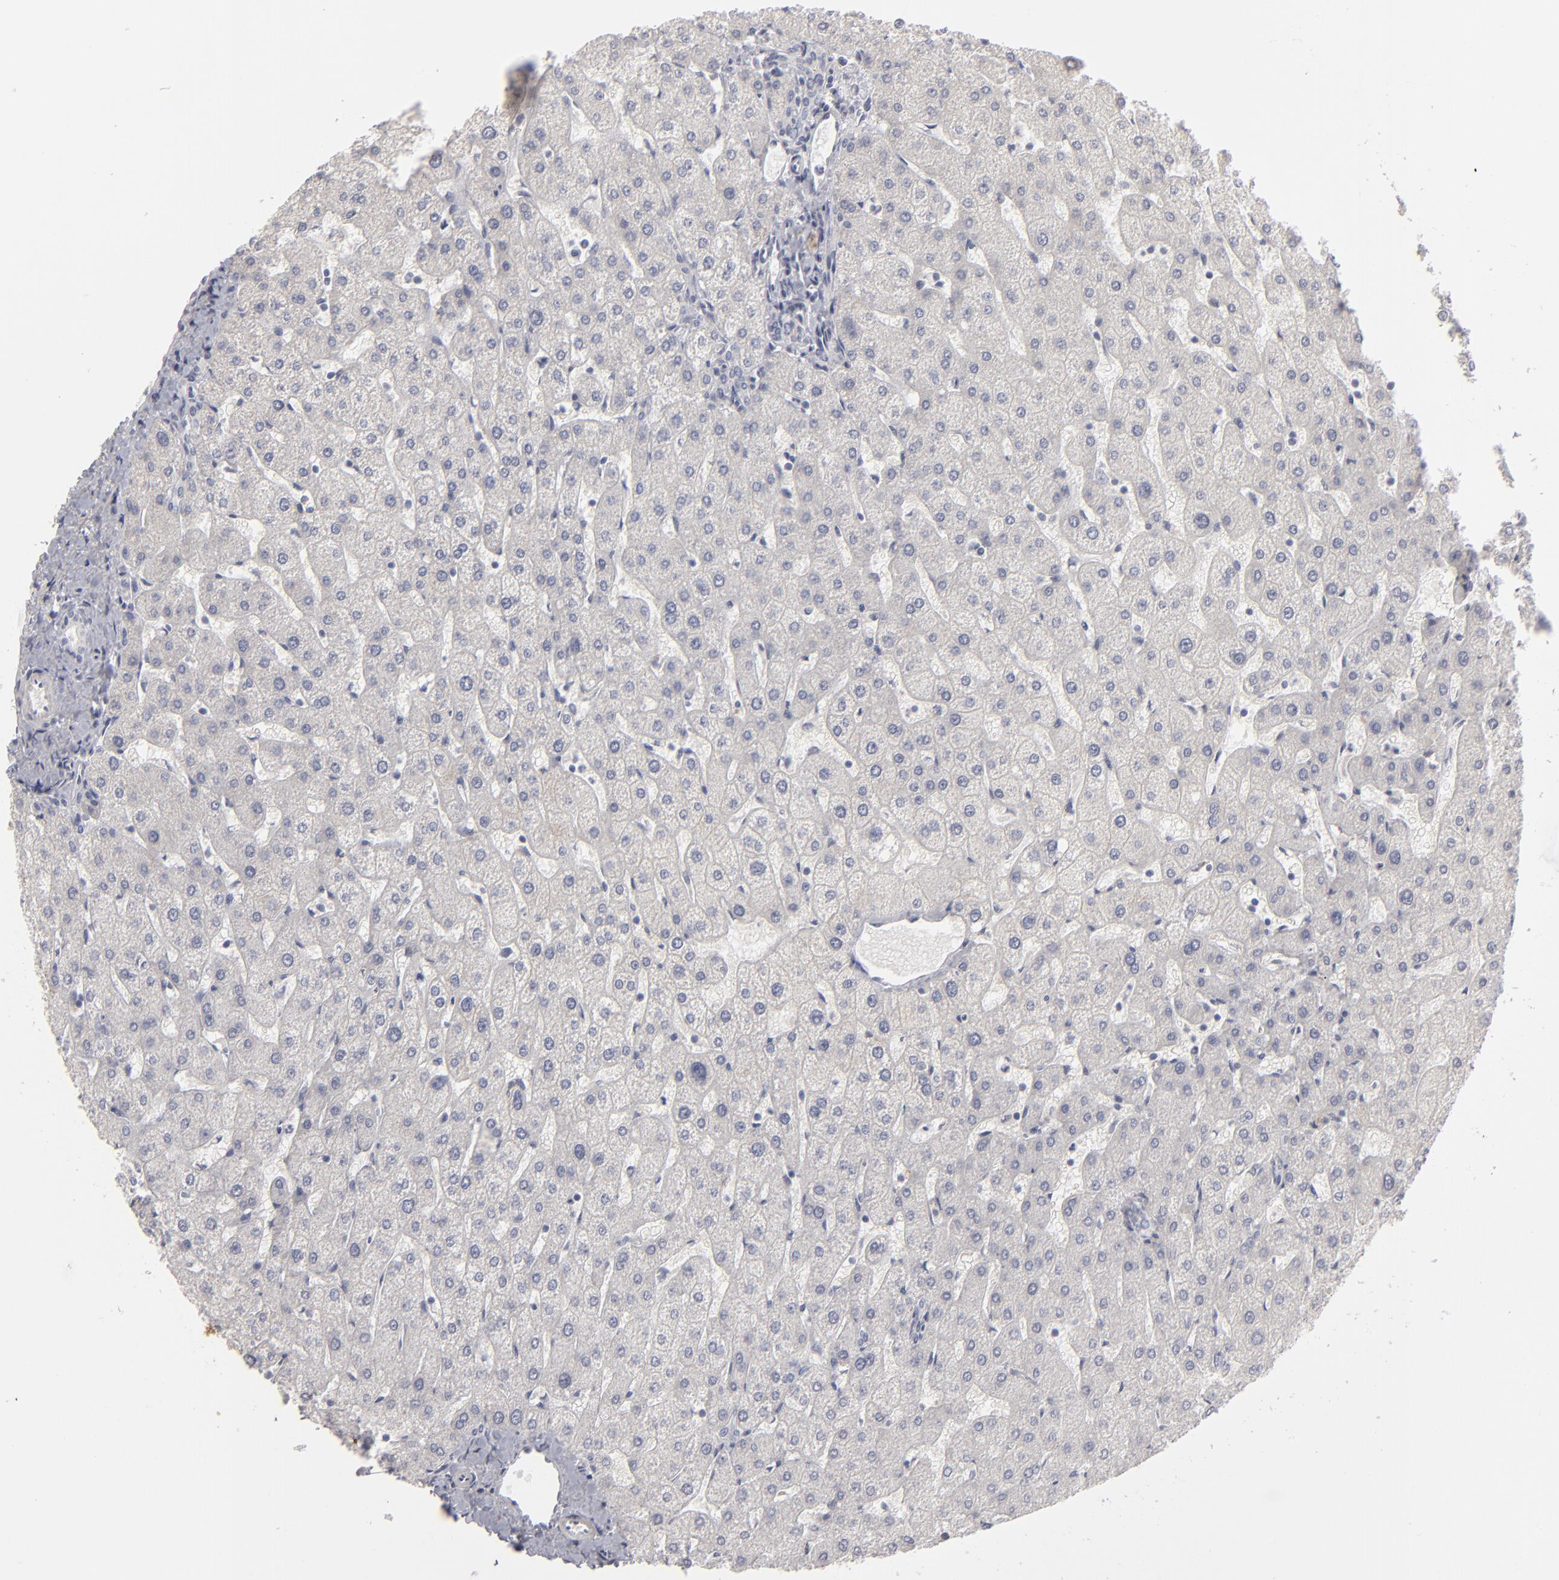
{"staining": {"intensity": "negative", "quantity": "none", "location": "none"}, "tissue": "liver", "cell_type": "Cholangiocytes", "image_type": "normal", "snomed": [{"axis": "morphology", "description": "Normal tissue, NOS"}, {"axis": "topography", "description": "Liver"}], "caption": "High power microscopy photomicrograph of an IHC image of unremarkable liver, revealing no significant expression in cholangiocytes.", "gene": "KIAA1210", "patient": {"sex": "male", "age": 67}}